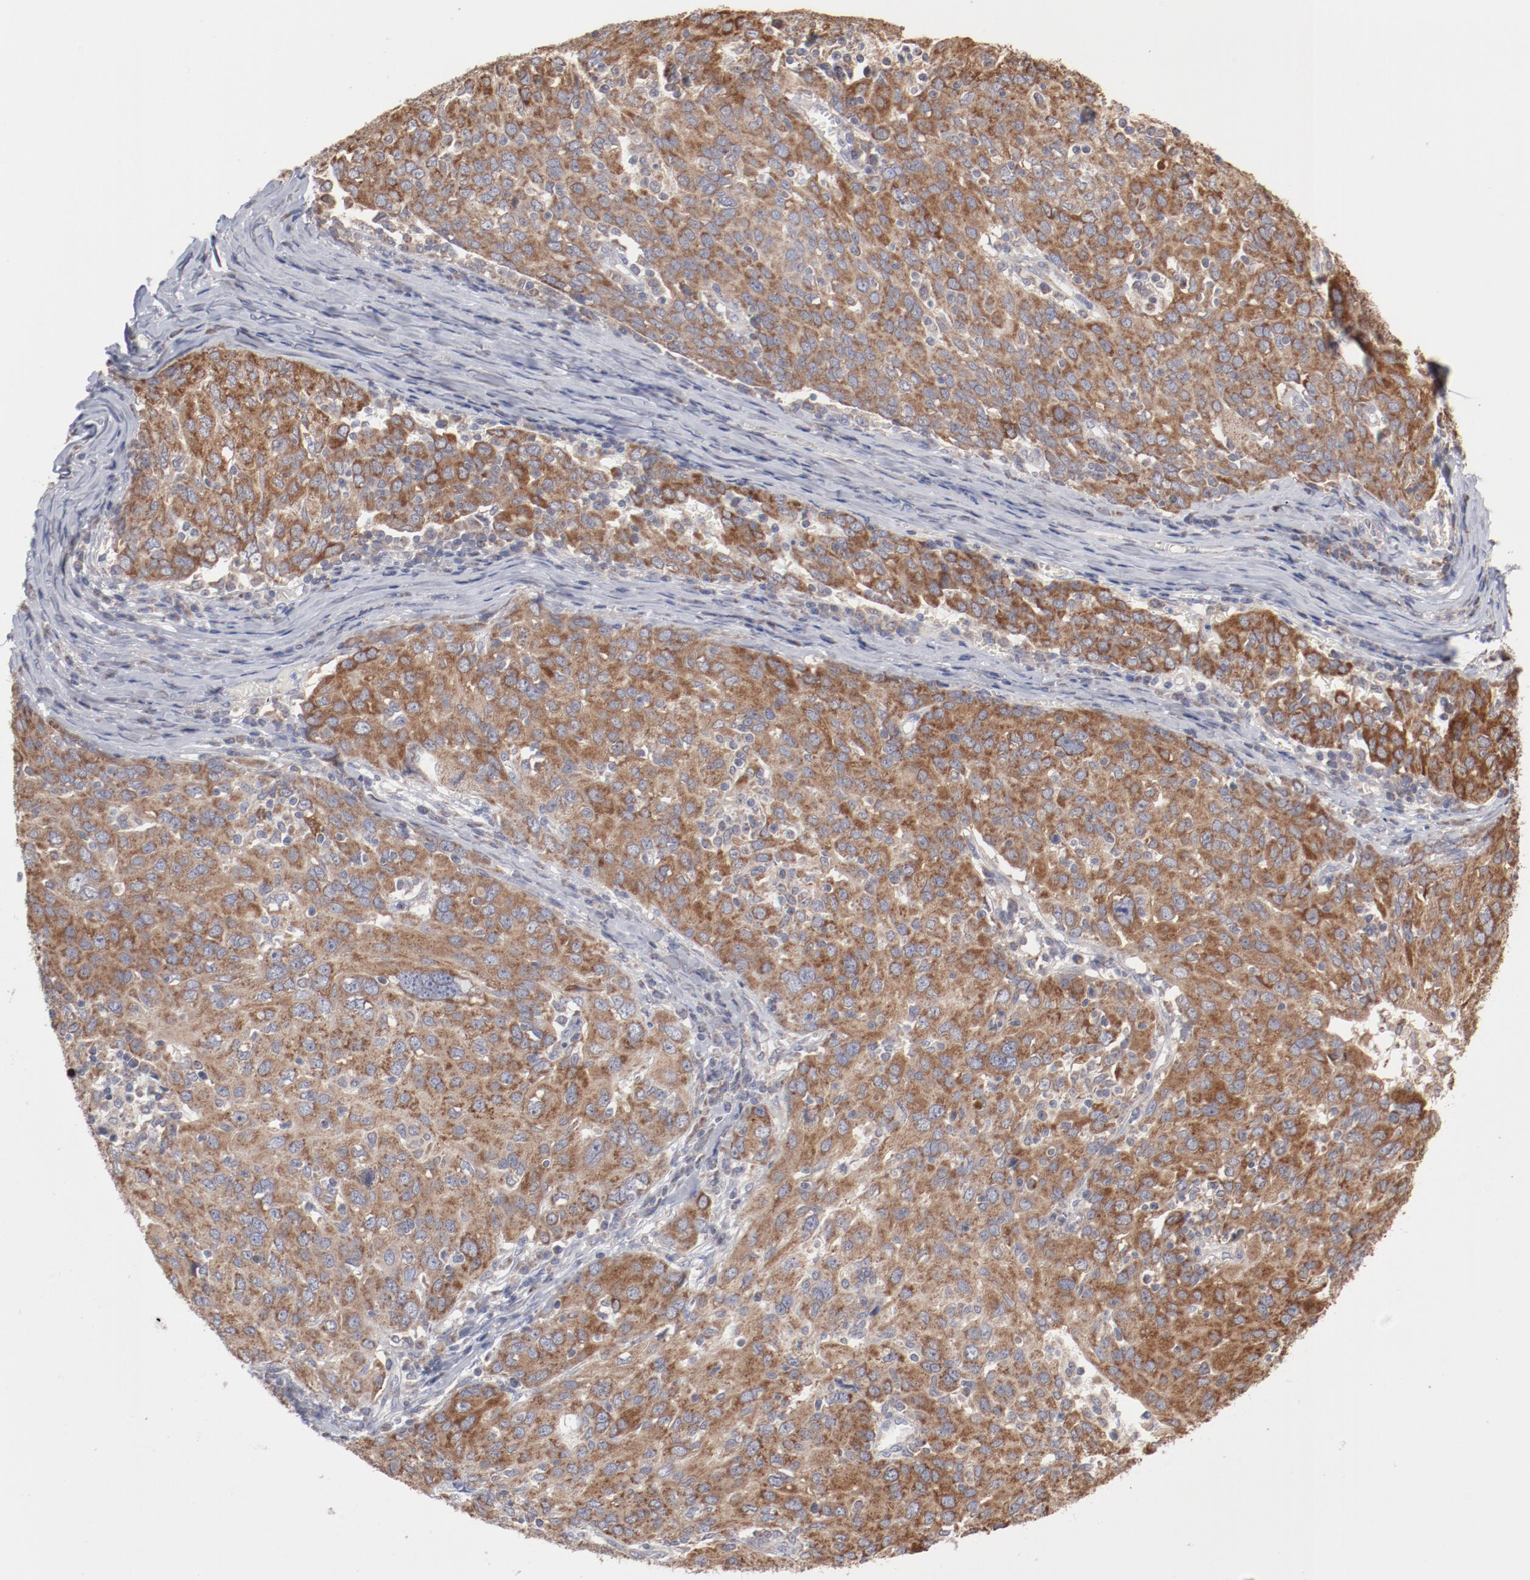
{"staining": {"intensity": "moderate", "quantity": ">75%", "location": "cytoplasmic/membranous"}, "tissue": "ovarian cancer", "cell_type": "Tumor cells", "image_type": "cancer", "snomed": [{"axis": "morphology", "description": "Carcinoma, endometroid"}, {"axis": "topography", "description": "Ovary"}], "caption": "A high-resolution photomicrograph shows immunohistochemistry (IHC) staining of endometroid carcinoma (ovarian), which exhibits moderate cytoplasmic/membranous staining in approximately >75% of tumor cells.", "gene": "PPFIBP2", "patient": {"sex": "female", "age": 50}}